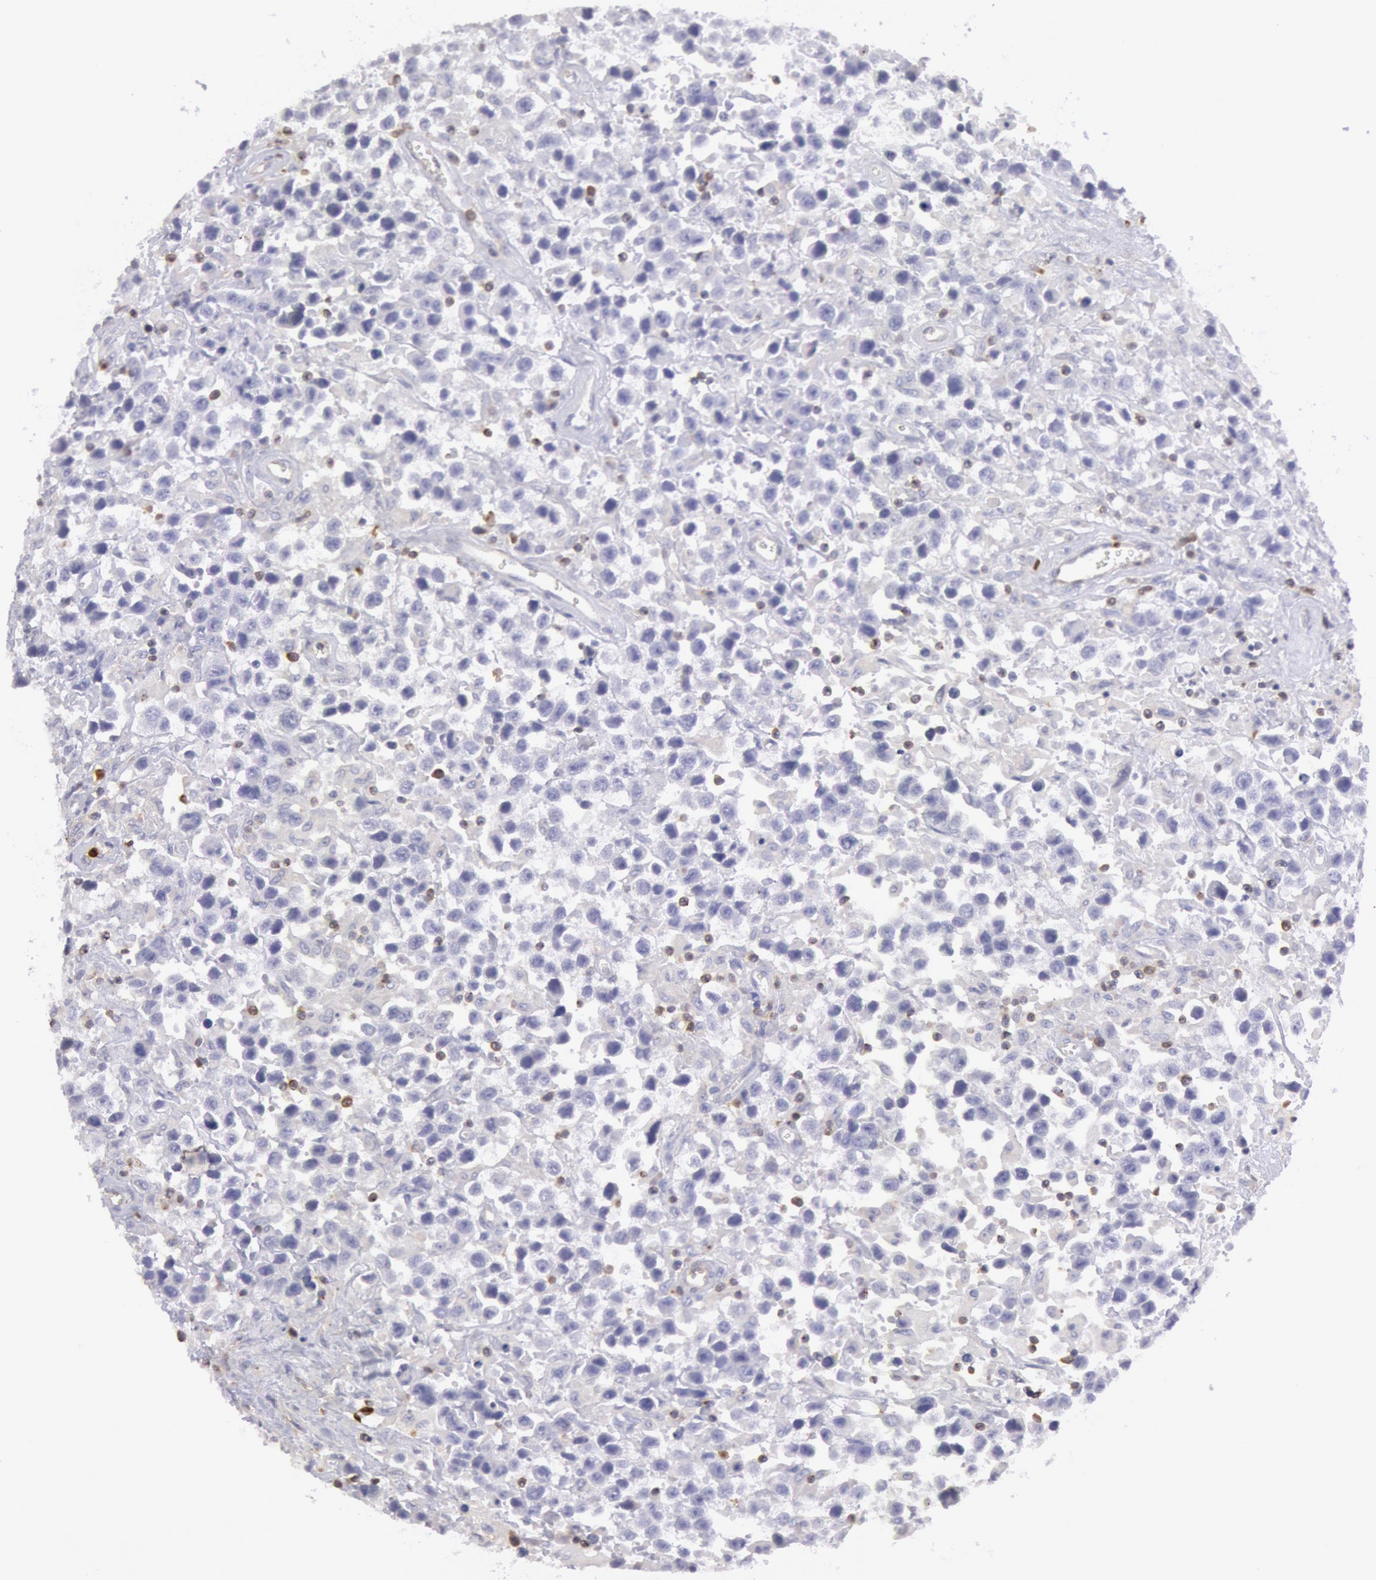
{"staining": {"intensity": "negative", "quantity": "none", "location": "none"}, "tissue": "testis cancer", "cell_type": "Tumor cells", "image_type": "cancer", "snomed": [{"axis": "morphology", "description": "Seminoma, NOS"}, {"axis": "topography", "description": "Testis"}], "caption": "Protein analysis of testis cancer reveals no significant positivity in tumor cells.", "gene": "RAB27A", "patient": {"sex": "male", "age": 43}}